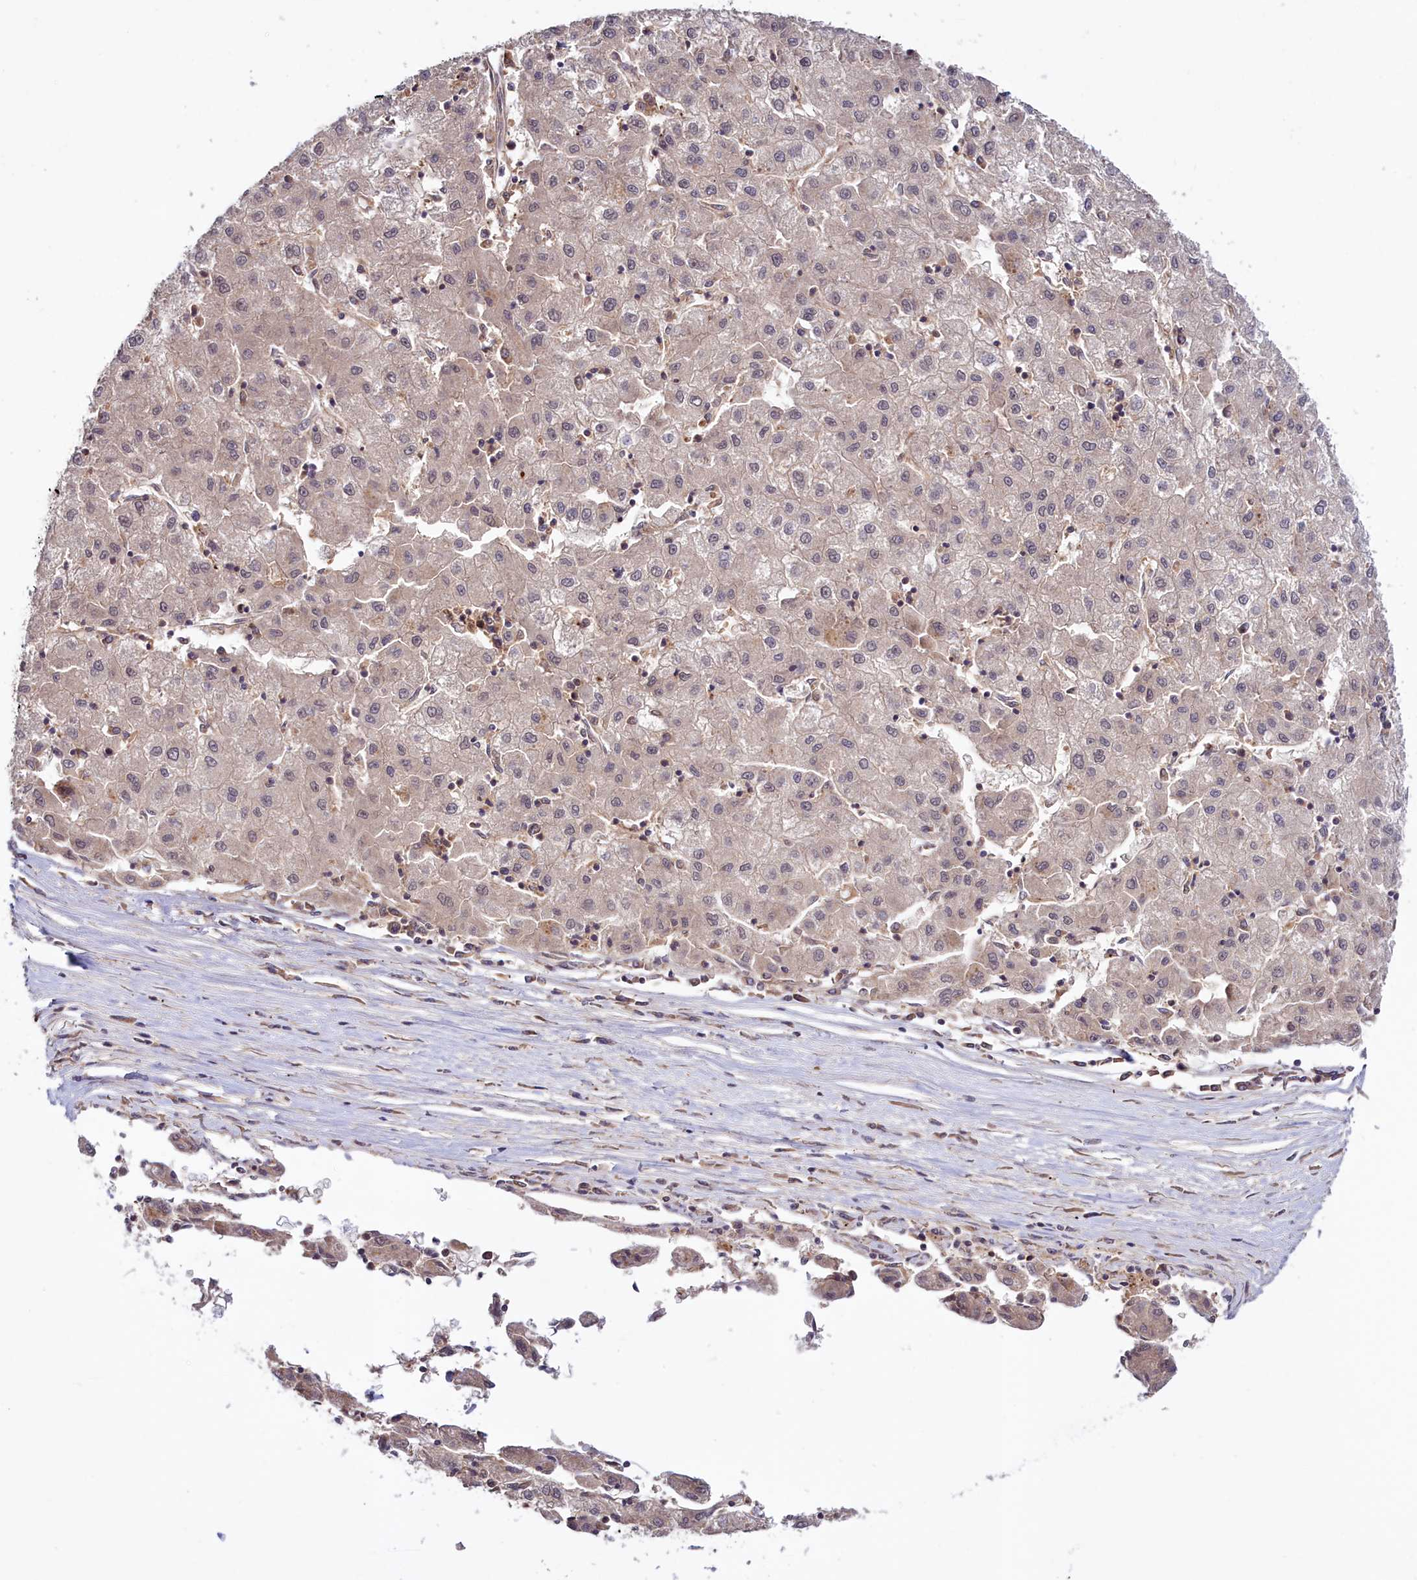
{"staining": {"intensity": "negative", "quantity": "none", "location": "none"}, "tissue": "liver cancer", "cell_type": "Tumor cells", "image_type": "cancer", "snomed": [{"axis": "morphology", "description": "Carcinoma, Hepatocellular, NOS"}, {"axis": "topography", "description": "Liver"}], "caption": "High magnification brightfield microscopy of liver cancer (hepatocellular carcinoma) stained with DAB (3,3'-diaminobenzidine) (brown) and counterstained with hematoxylin (blue): tumor cells show no significant expression. (DAB immunohistochemistry with hematoxylin counter stain).", "gene": "NEURL4", "patient": {"sex": "male", "age": 72}}